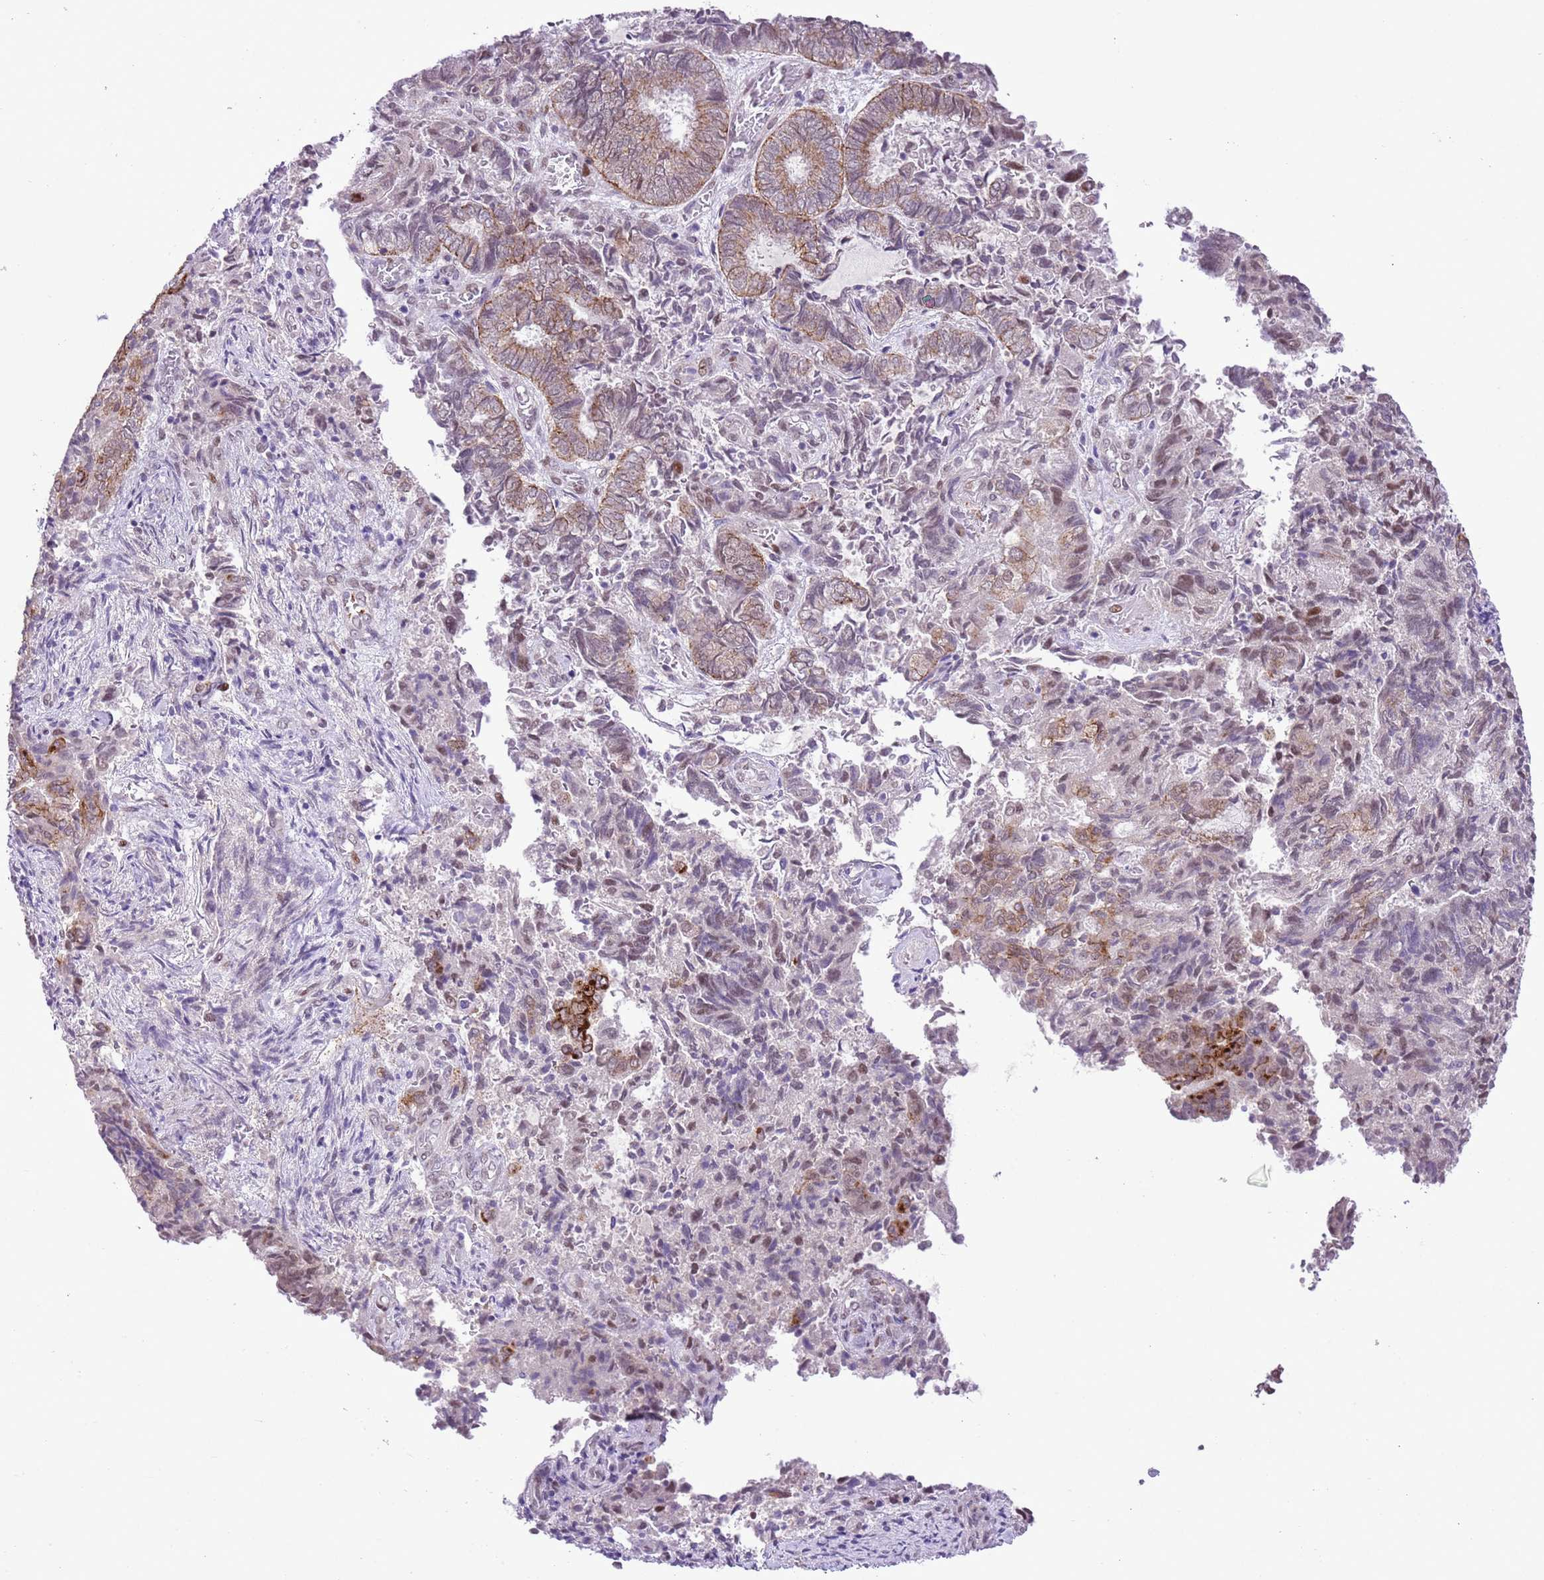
{"staining": {"intensity": "moderate", "quantity": "25%-75%", "location": "cytoplasmic/membranous,nuclear"}, "tissue": "endometrial cancer", "cell_type": "Tumor cells", "image_type": "cancer", "snomed": [{"axis": "morphology", "description": "Adenocarcinoma, NOS"}, {"axis": "topography", "description": "Endometrium"}], "caption": "Adenocarcinoma (endometrial) stained with a protein marker demonstrates moderate staining in tumor cells.", "gene": "NACC2", "patient": {"sex": "female", "age": 80}}